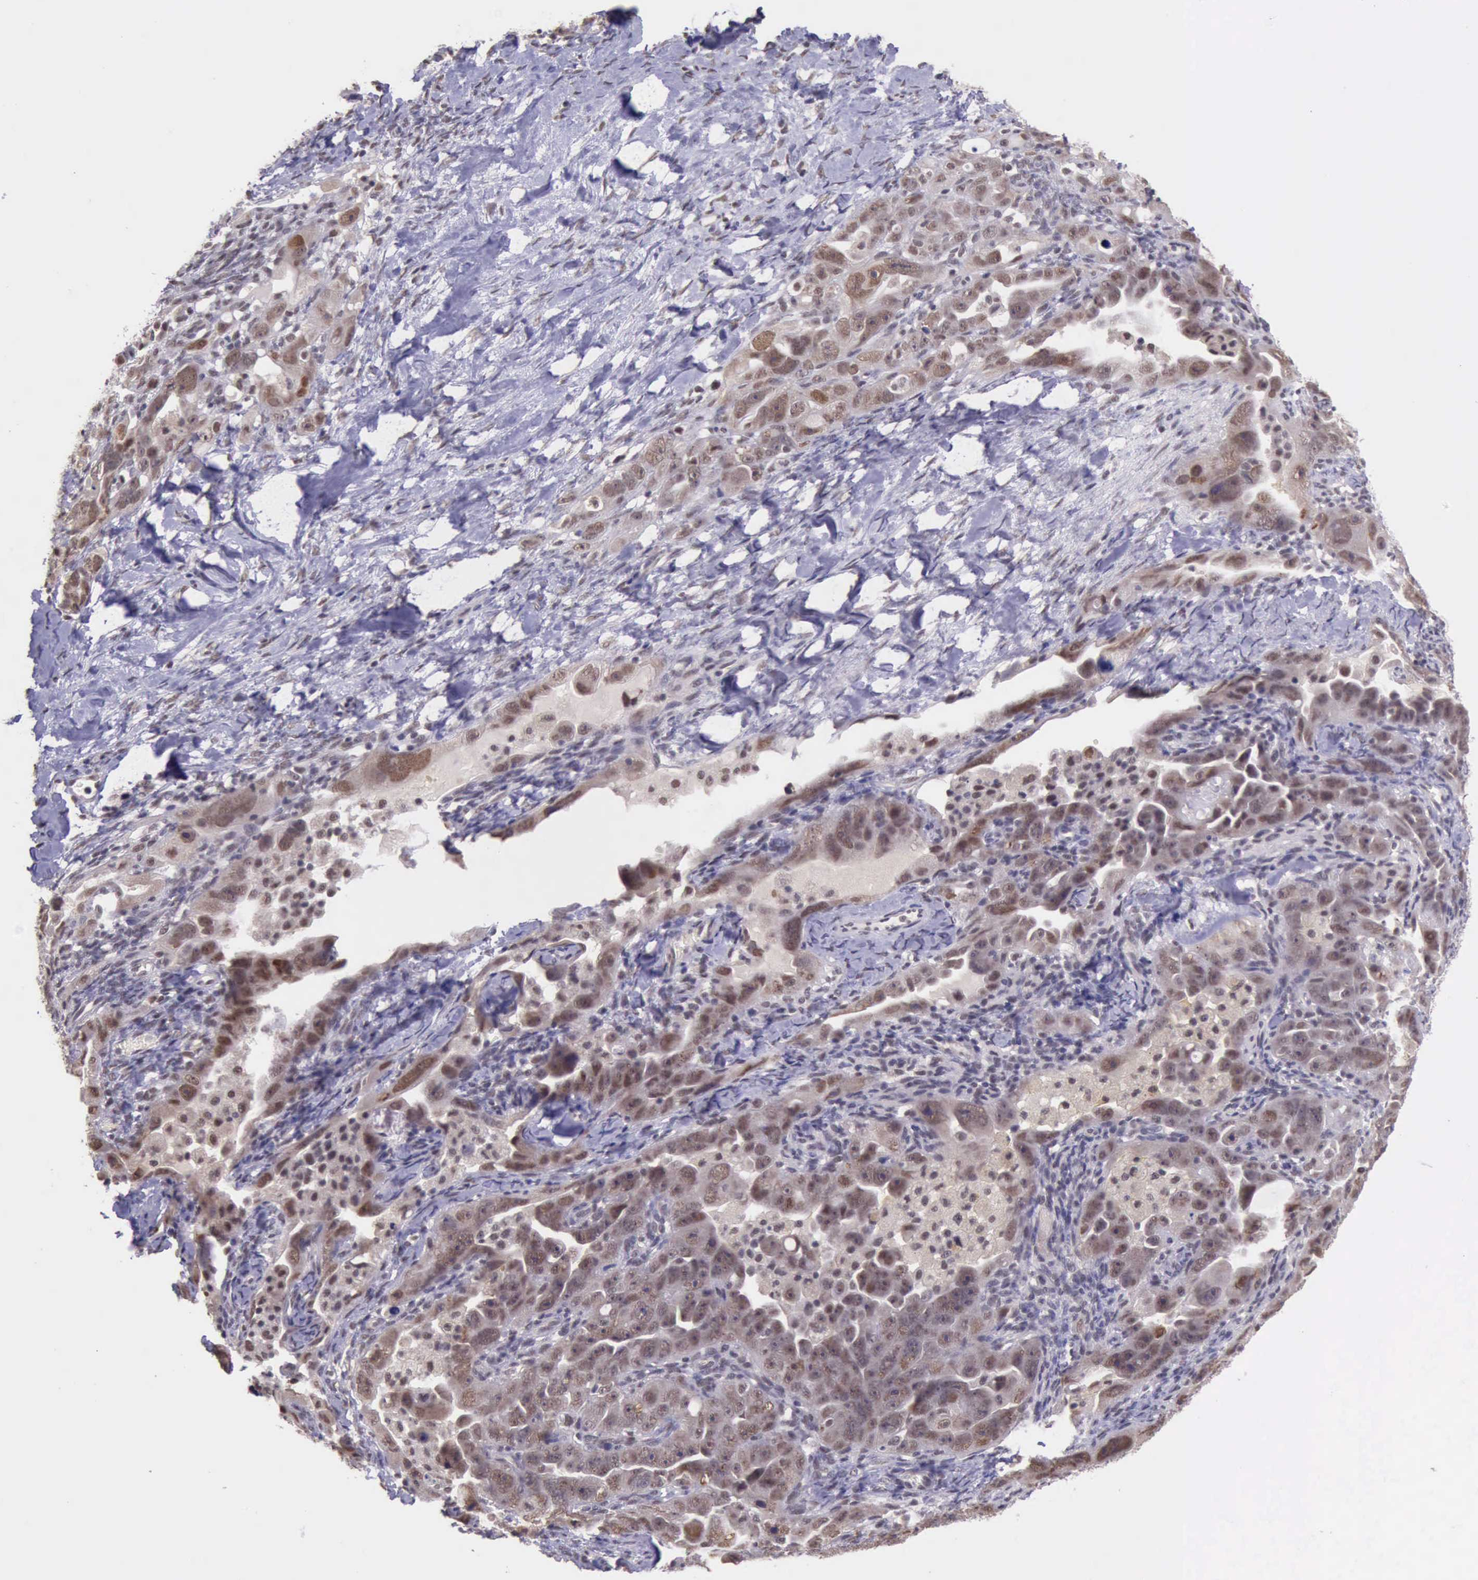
{"staining": {"intensity": "moderate", "quantity": ">75%", "location": "cytoplasmic/membranous,nuclear"}, "tissue": "ovarian cancer", "cell_type": "Tumor cells", "image_type": "cancer", "snomed": [{"axis": "morphology", "description": "Cystadenocarcinoma, serous, NOS"}, {"axis": "topography", "description": "Ovary"}], "caption": "Immunohistochemical staining of ovarian serous cystadenocarcinoma exhibits medium levels of moderate cytoplasmic/membranous and nuclear protein positivity in about >75% of tumor cells.", "gene": "PRPF39", "patient": {"sex": "female", "age": 66}}